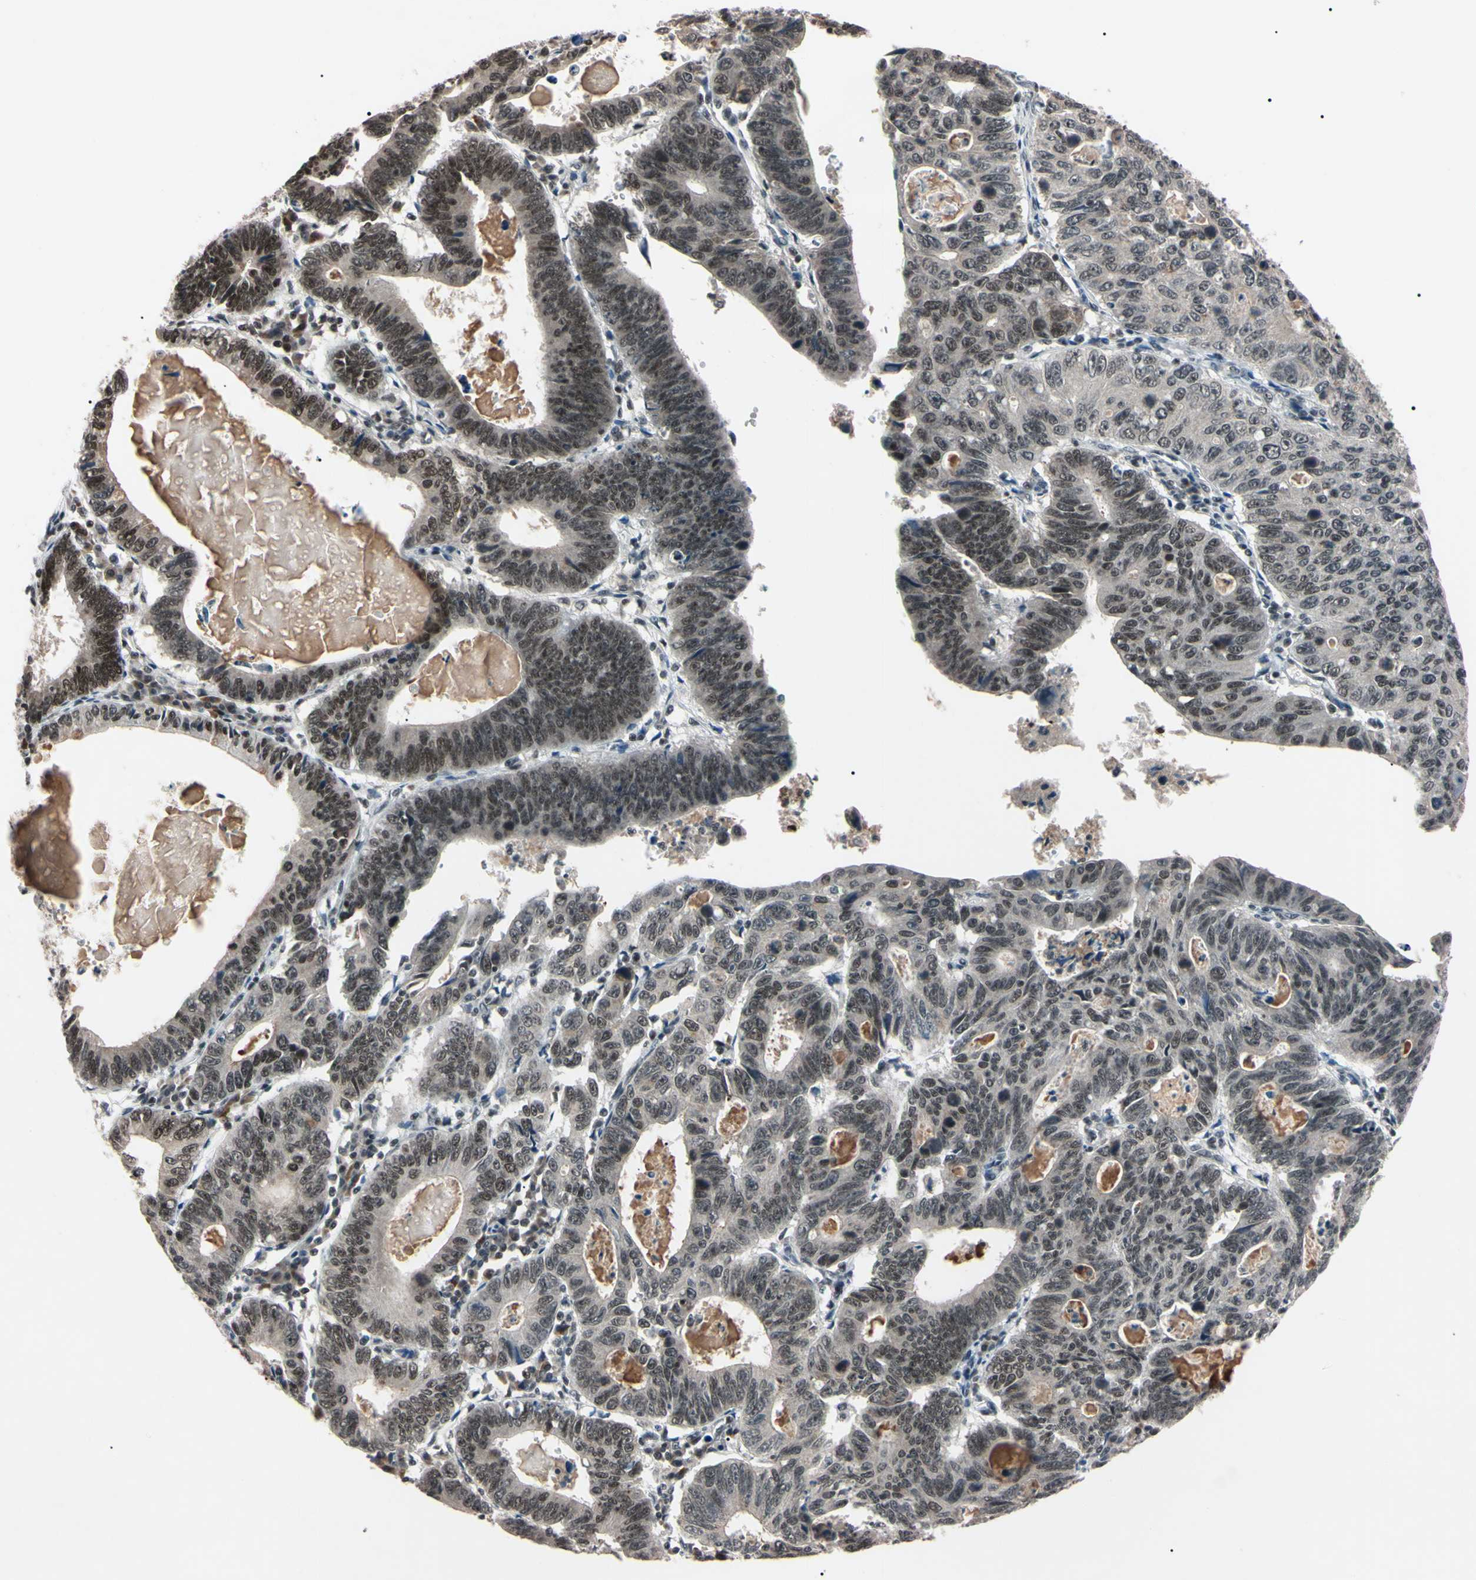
{"staining": {"intensity": "weak", "quantity": ">75%", "location": "nuclear"}, "tissue": "stomach cancer", "cell_type": "Tumor cells", "image_type": "cancer", "snomed": [{"axis": "morphology", "description": "Adenocarcinoma, NOS"}, {"axis": "topography", "description": "Stomach"}], "caption": "There is low levels of weak nuclear expression in tumor cells of adenocarcinoma (stomach), as demonstrated by immunohistochemical staining (brown color).", "gene": "YY1", "patient": {"sex": "male", "age": 59}}